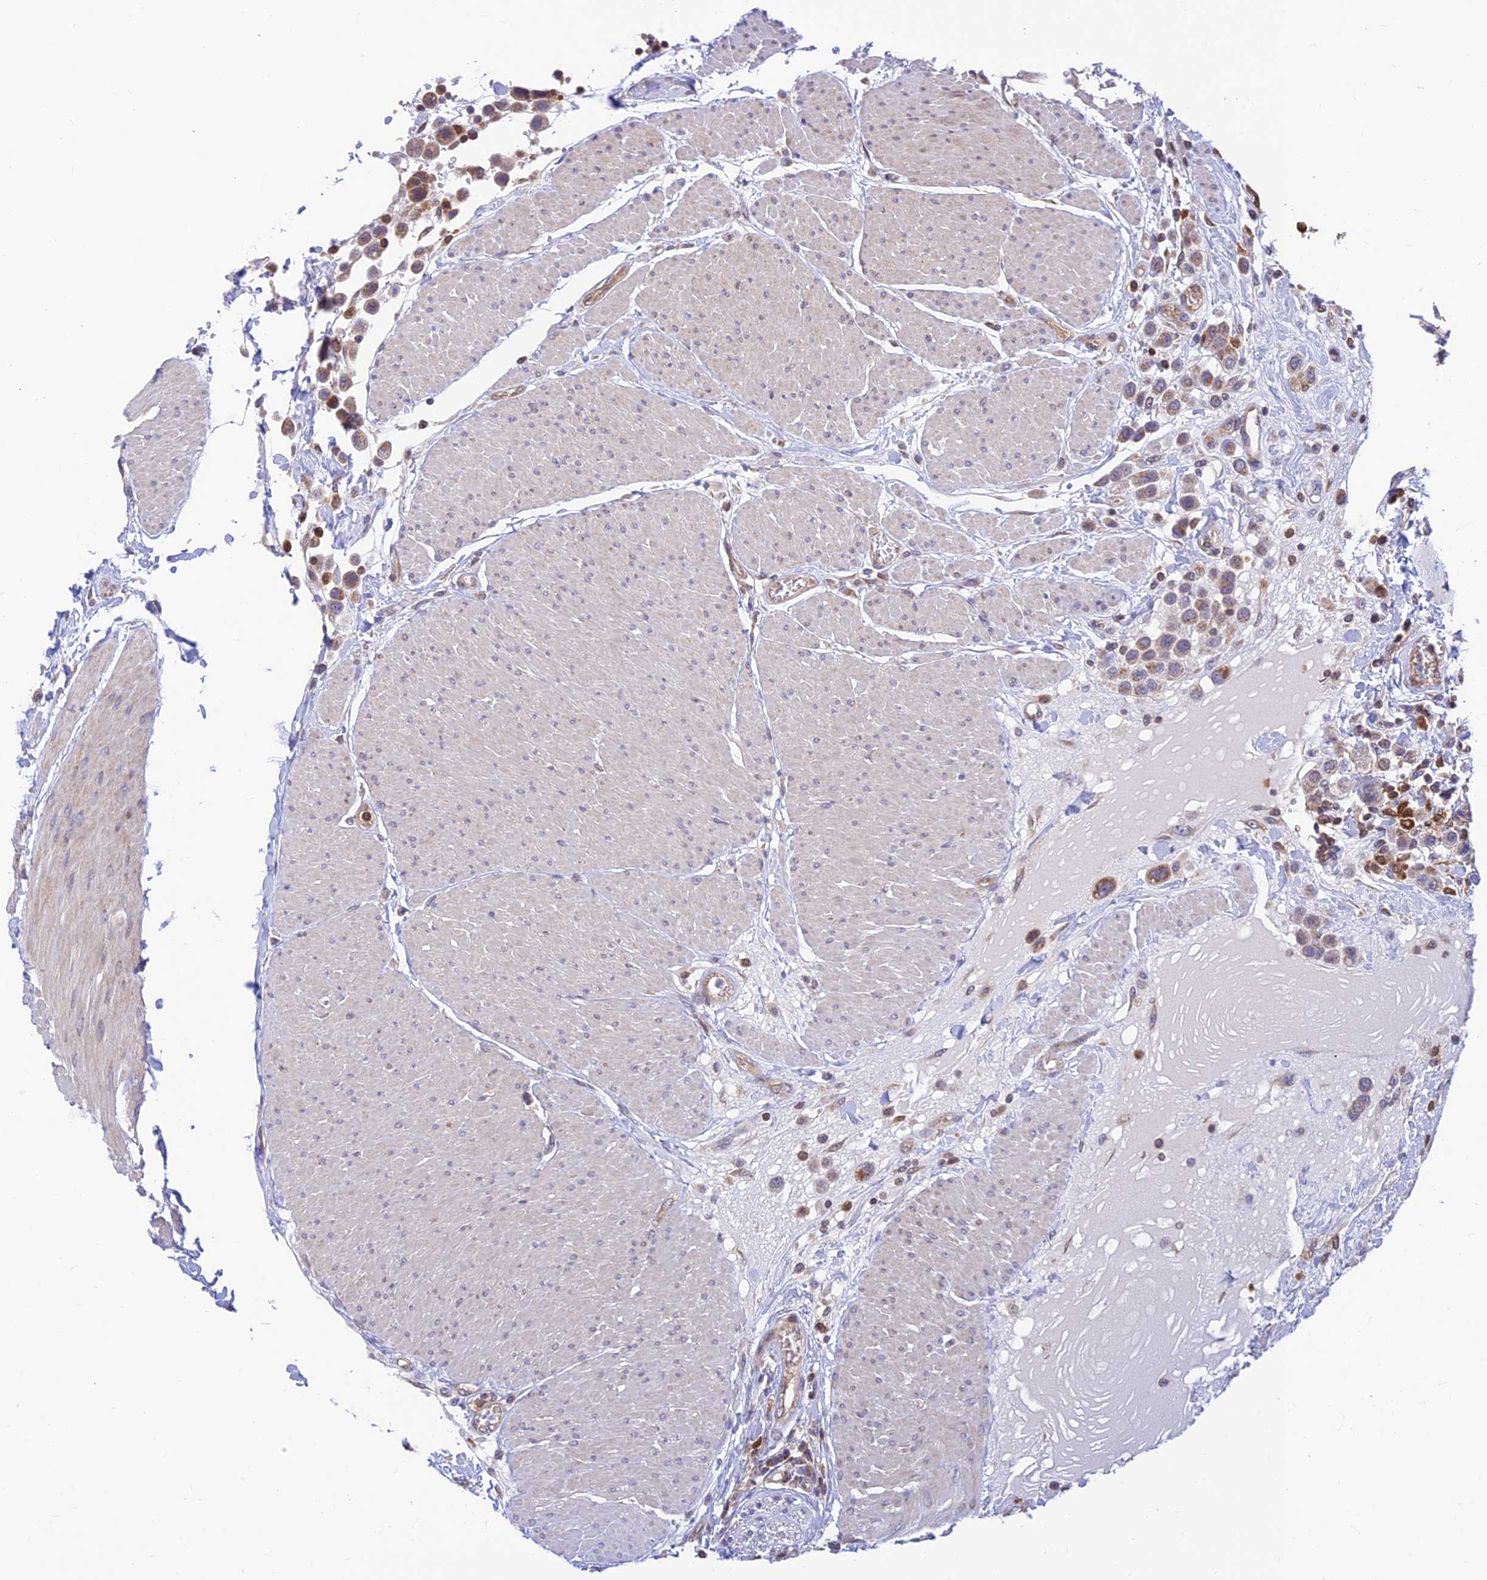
{"staining": {"intensity": "moderate", "quantity": ">75%", "location": "cytoplasmic/membranous"}, "tissue": "urothelial cancer", "cell_type": "Tumor cells", "image_type": "cancer", "snomed": [{"axis": "morphology", "description": "Urothelial carcinoma, High grade"}, {"axis": "topography", "description": "Urinary bladder"}], "caption": "Human urothelial cancer stained for a protein (brown) reveals moderate cytoplasmic/membranous positive positivity in about >75% of tumor cells.", "gene": "LYSMD2", "patient": {"sex": "male", "age": 50}}